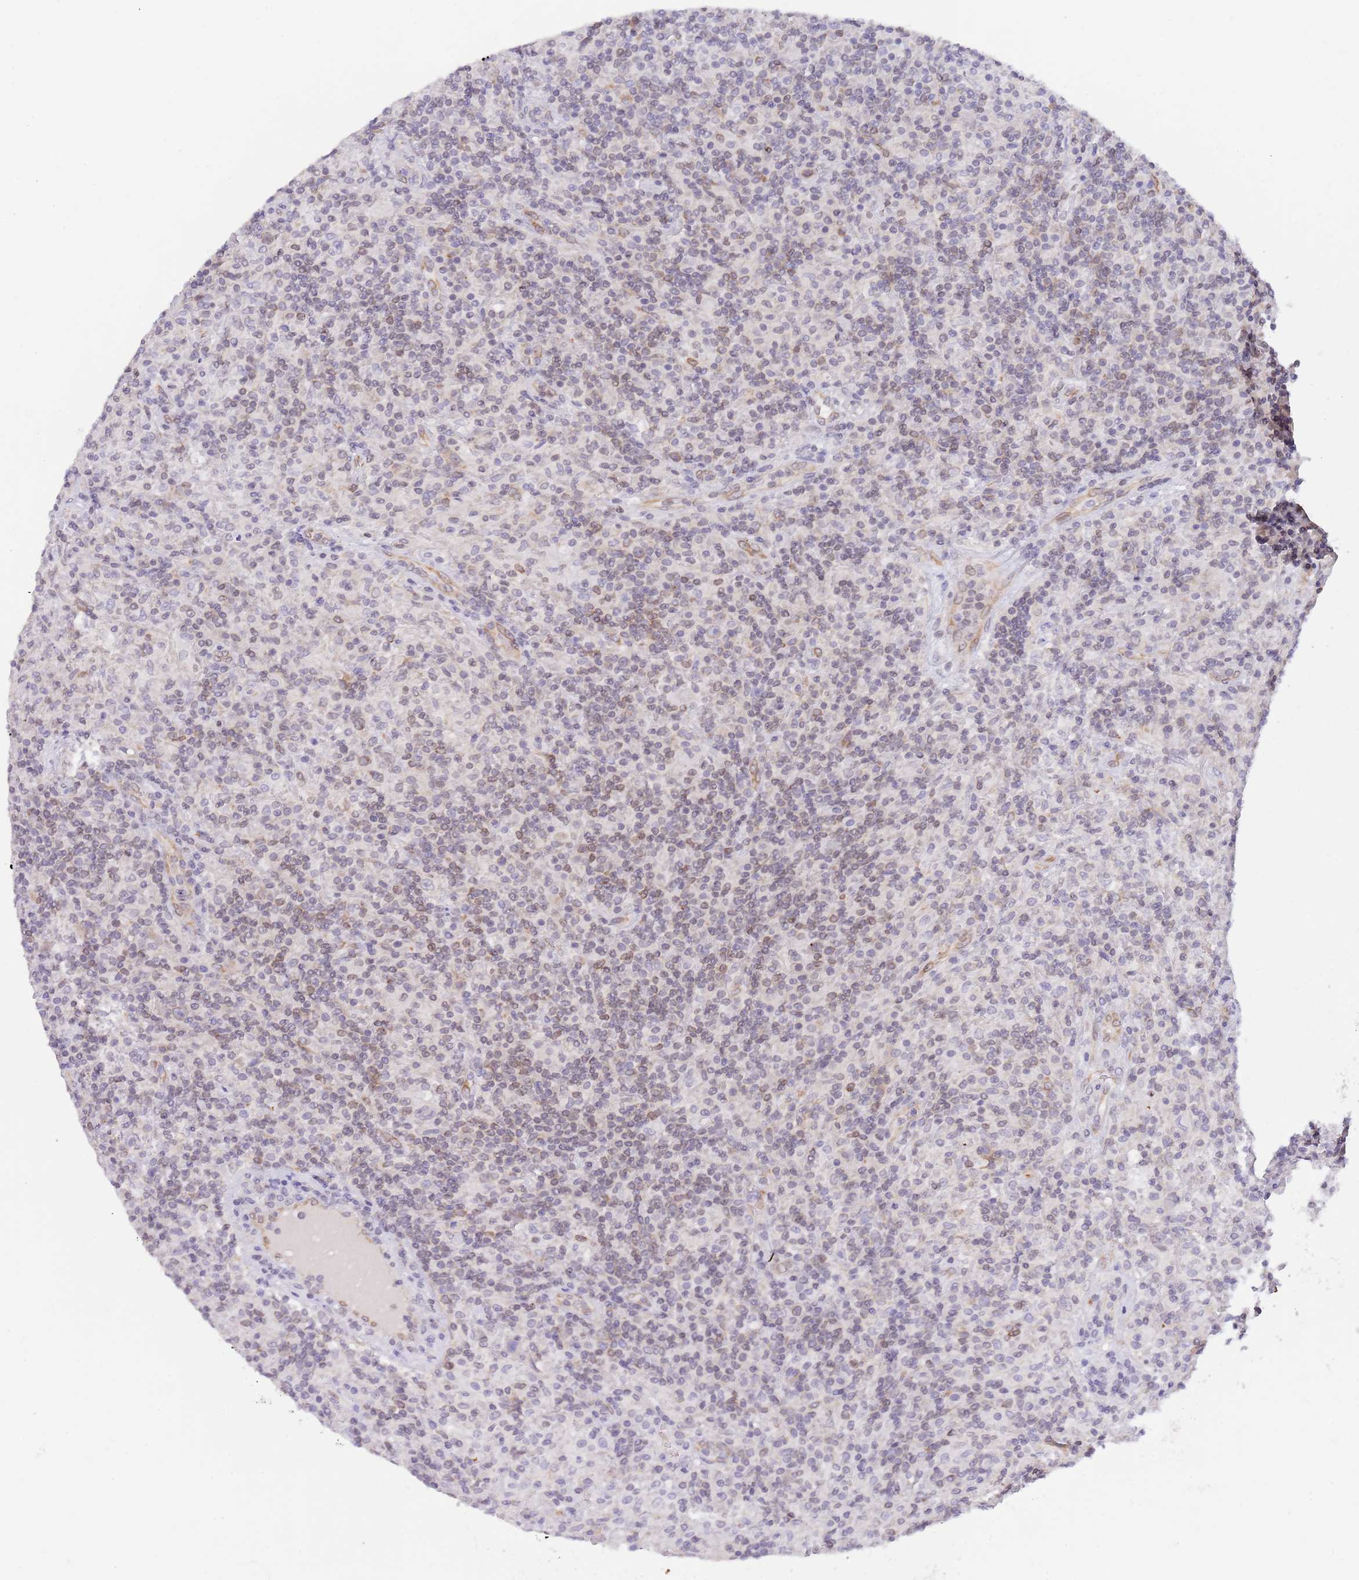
{"staining": {"intensity": "negative", "quantity": "none", "location": "none"}, "tissue": "lymphoma", "cell_type": "Tumor cells", "image_type": "cancer", "snomed": [{"axis": "morphology", "description": "Hodgkin's disease, NOS"}, {"axis": "topography", "description": "Lymph node"}], "caption": "Hodgkin's disease was stained to show a protein in brown. There is no significant positivity in tumor cells.", "gene": "EBPL", "patient": {"sex": "male", "age": 70}}